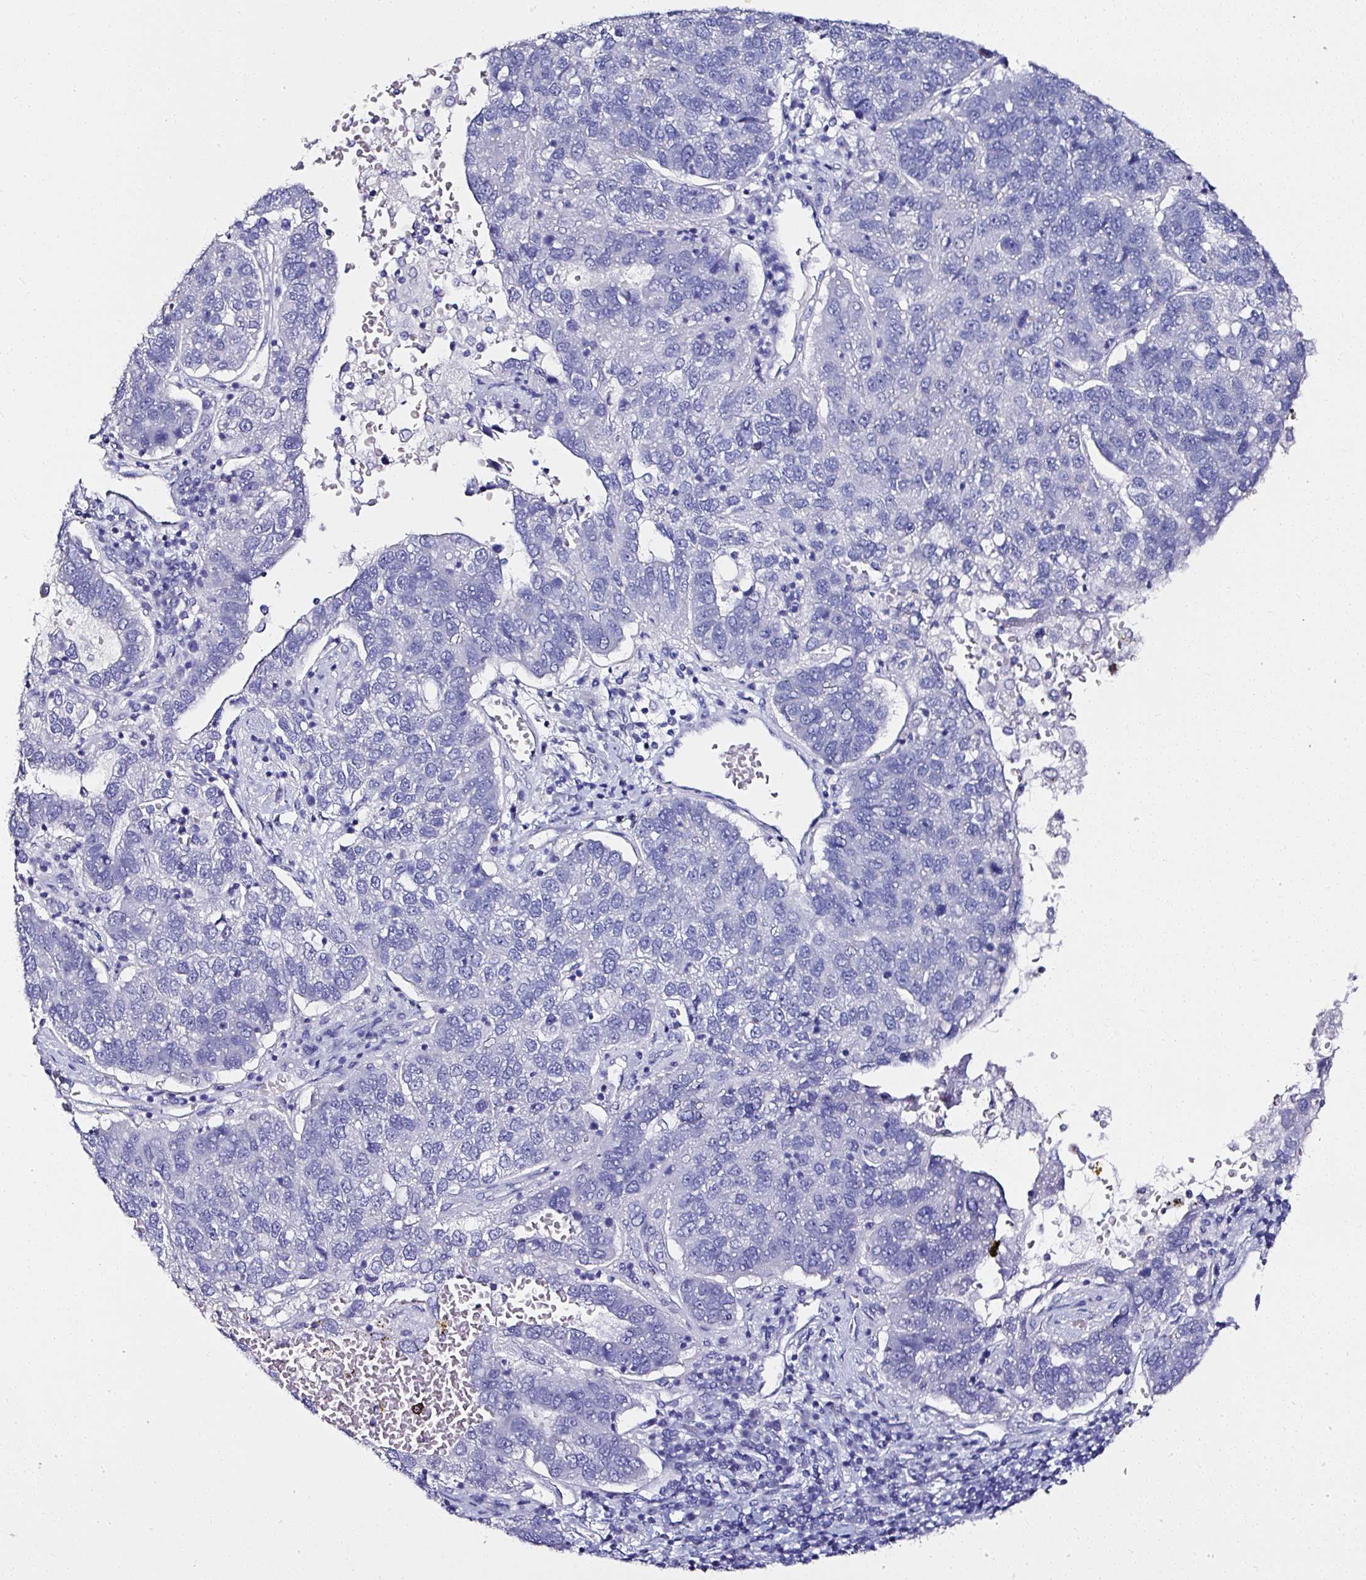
{"staining": {"intensity": "negative", "quantity": "none", "location": "none"}, "tissue": "pancreatic cancer", "cell_type": "Tumor cells", "image_type": "cancer", "snomed": [{"axis": "morphology", "description": "Adenocarcinoma, NOS"}, {"axis": "topography", "description": "Pancreas"}], "caption": "DAB immunohistochemical staining of pancreatic cancer (adenocarcinoma) displays no significant expression in tumor cells.", "gene": "ATP2A1", "patient": {"sex": "female", "age": 61}}